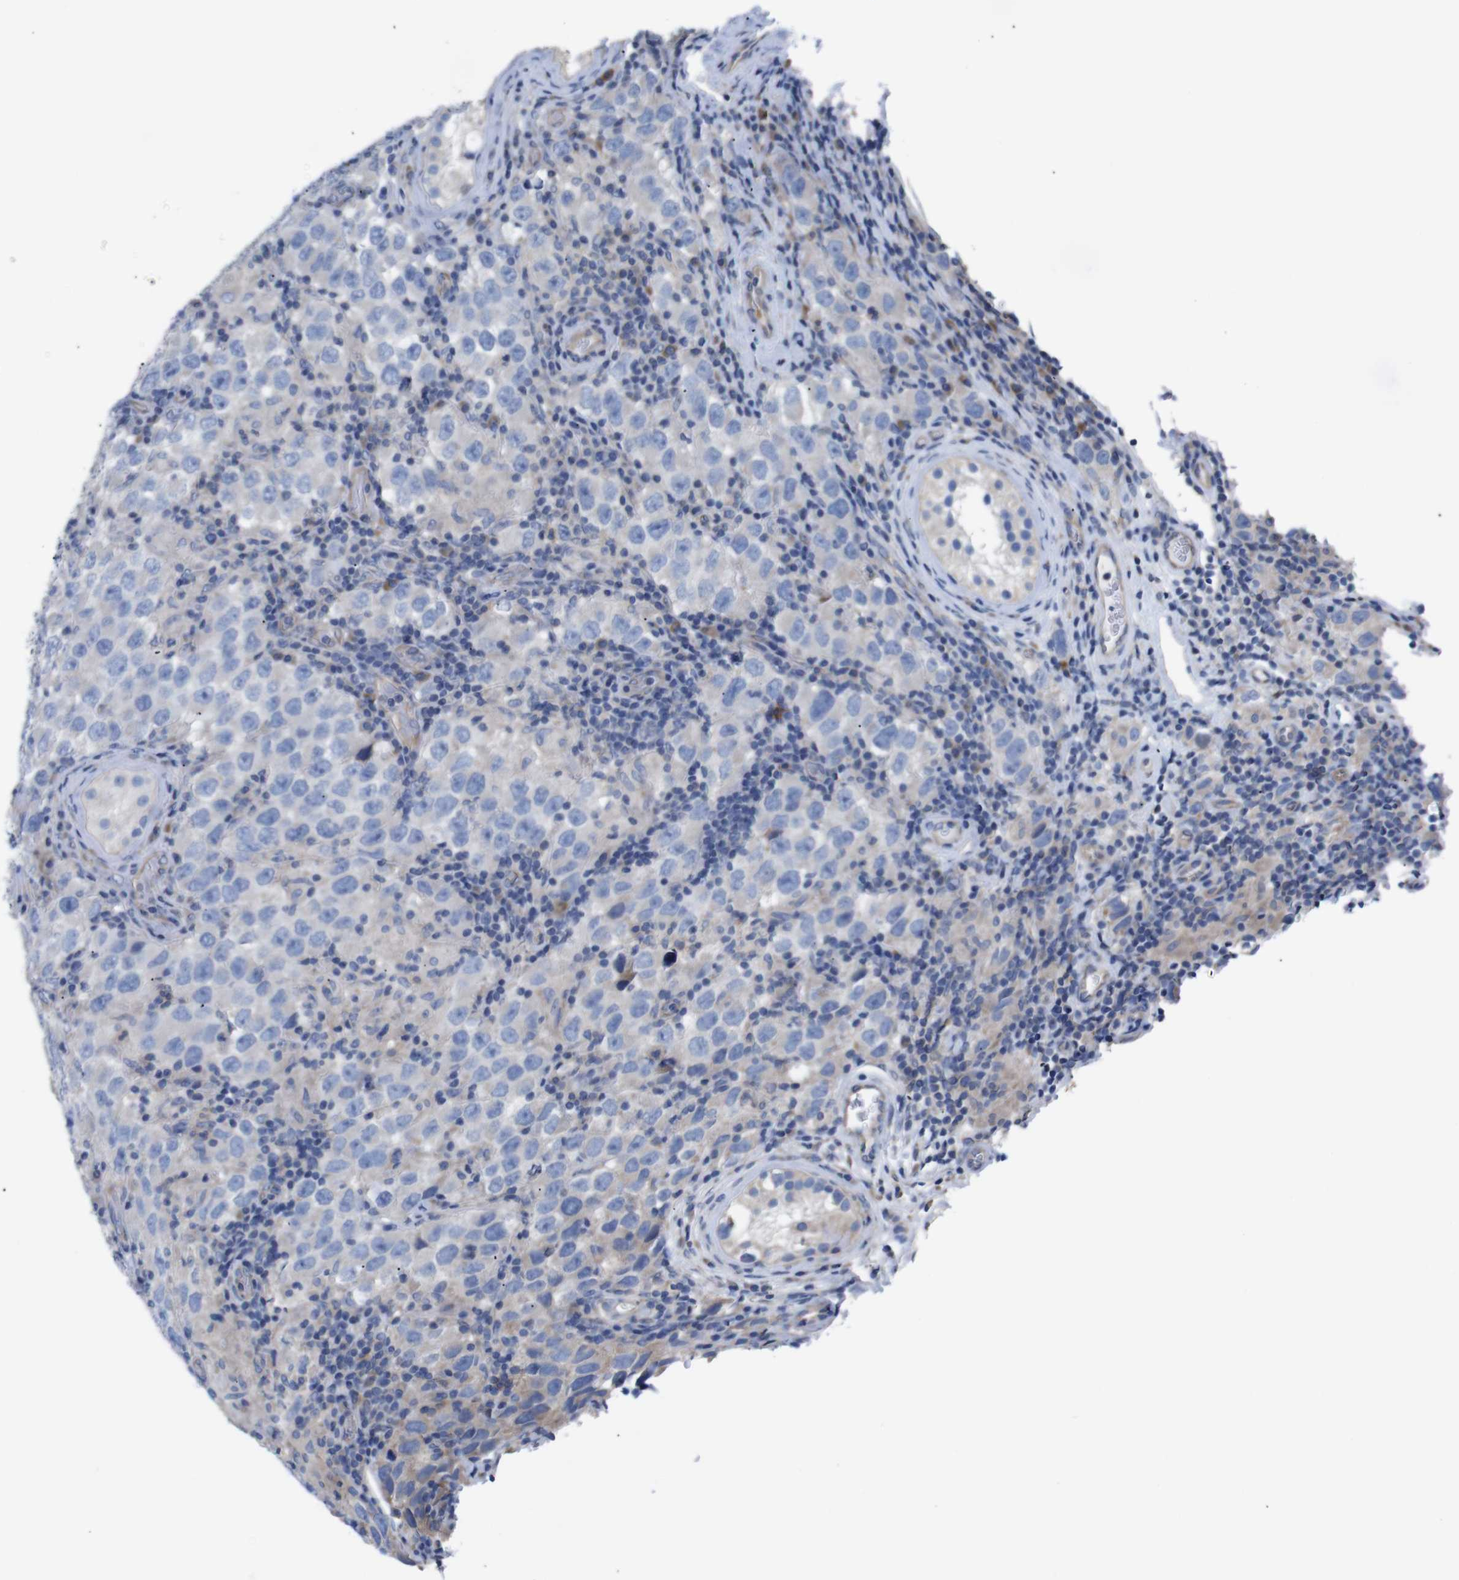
{"staining": {"intensity": "negative", "quantity": "none", "location": "none"}, "tissue": "testis cancer", "cell_type": "Tumor cells", "image_type": "cancer", "snomed": [{"axis": "morphology", "description": "Carcinoma, Embryonal, NOS"}, {"axis": "topography", "description": "Testis"}], "caption": "IHC photomicrograph of neoplastic tissue: human testis cancer stained with DAB (3,3'-diaminobenzidine) displays no significant protein expression in tumor cells.", "gene": "USH1C", "patient": {"sex": "male", "age": 21}}